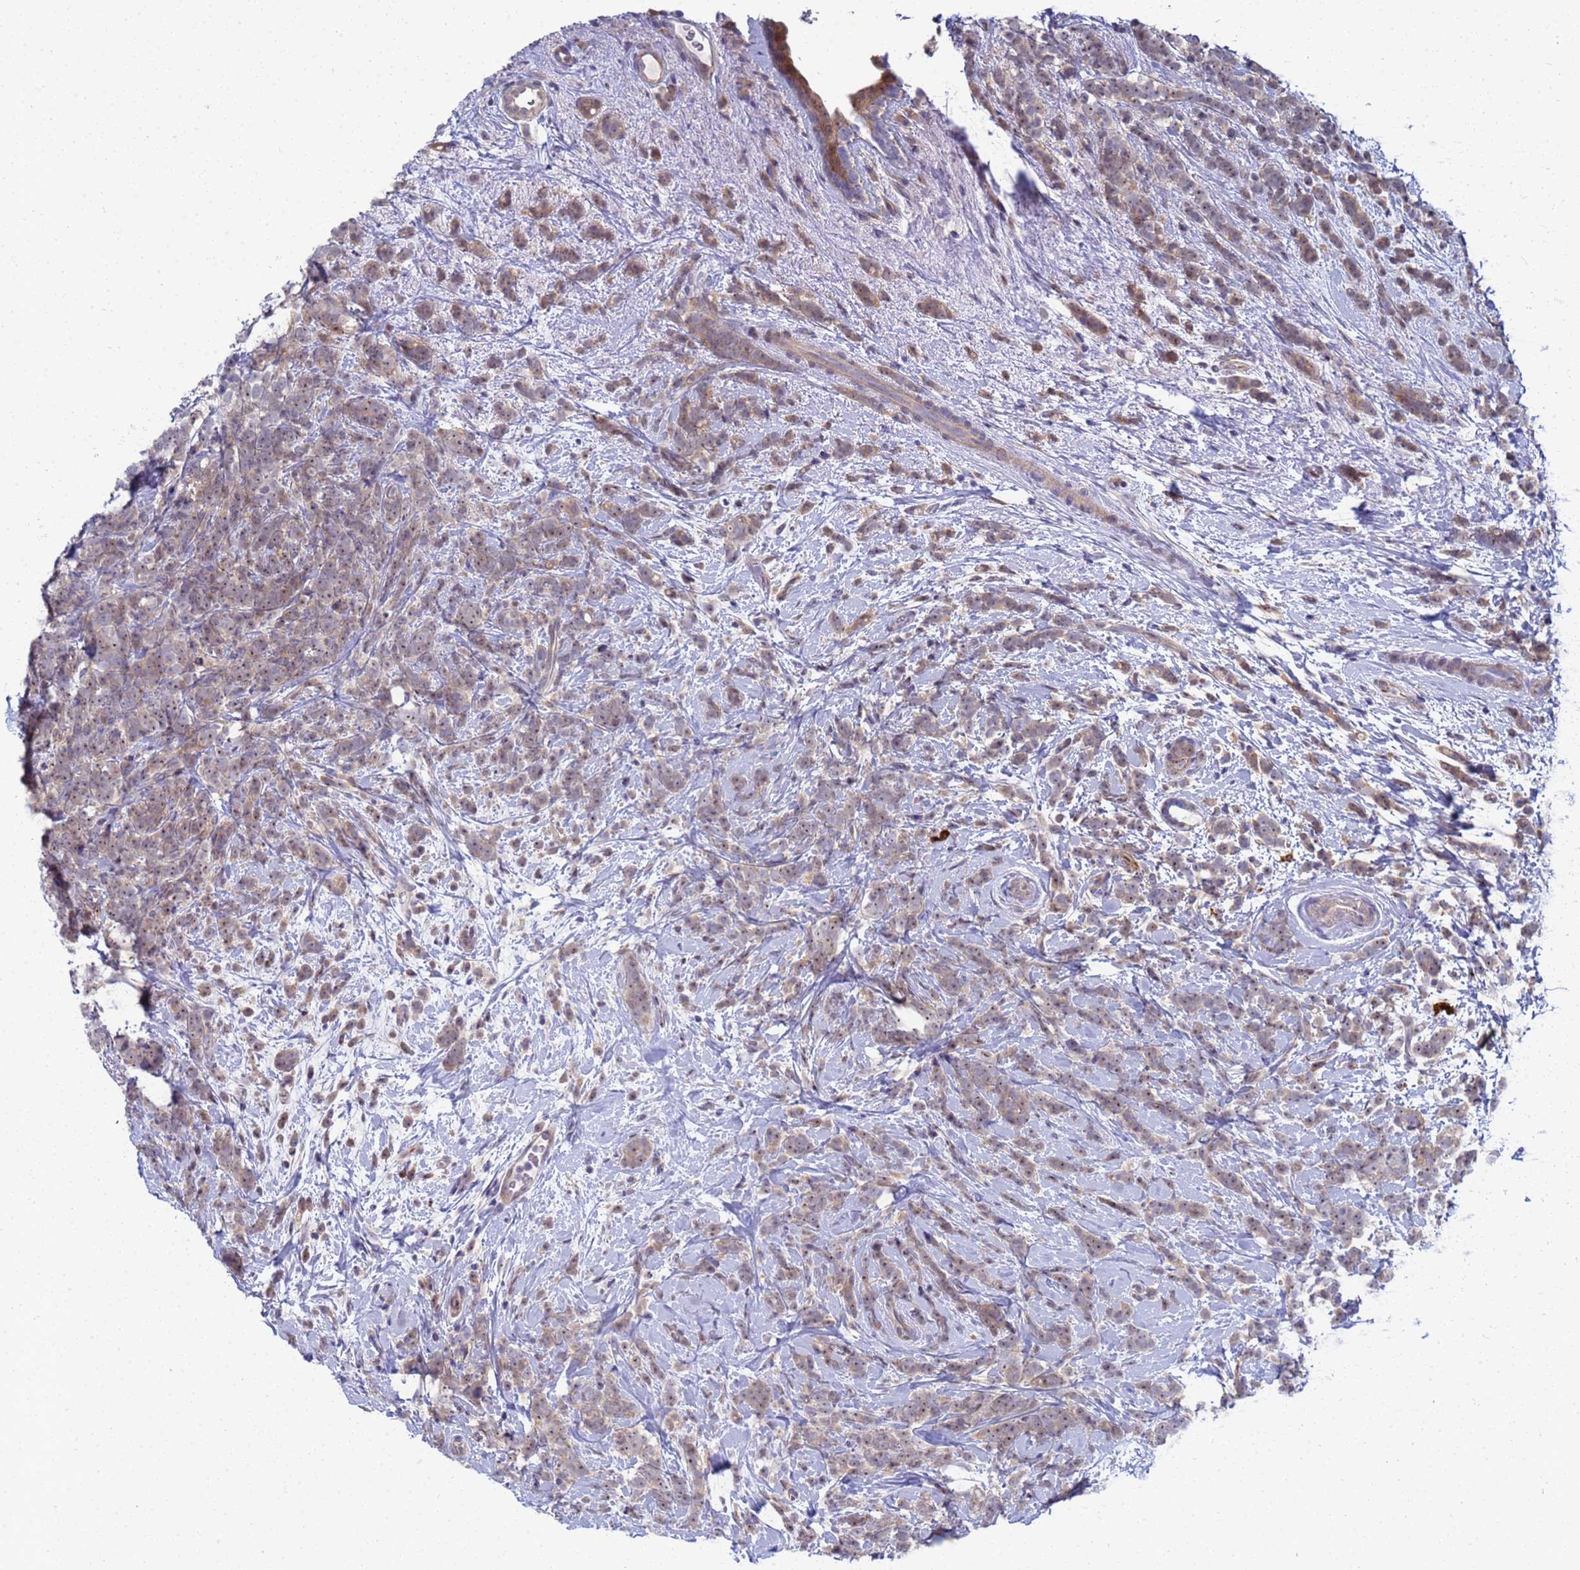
{"staining": {"intensity": "weak", "quantity": ">75%", "location": "cytoplasmic/membranous,nuclear"}, "tissue": "breast cancer", "cell_type": "Tumor cells", "image_type": "cancer", "snomed": [{"axis": "morphology", "description": "Lobular carcinoma"}, {"axis": "topography", "description": "Breast"}], "caption": "Immunohistochemical staining of human breast cancer (lobular carcinoma) demonstrates low levels of weak cytoplasmic/membranous and nuclear protein positivity in approximately >75% of tumor cells.", "gene": "ENOSF1", "patient": {"sex": "female", "age": 58}}